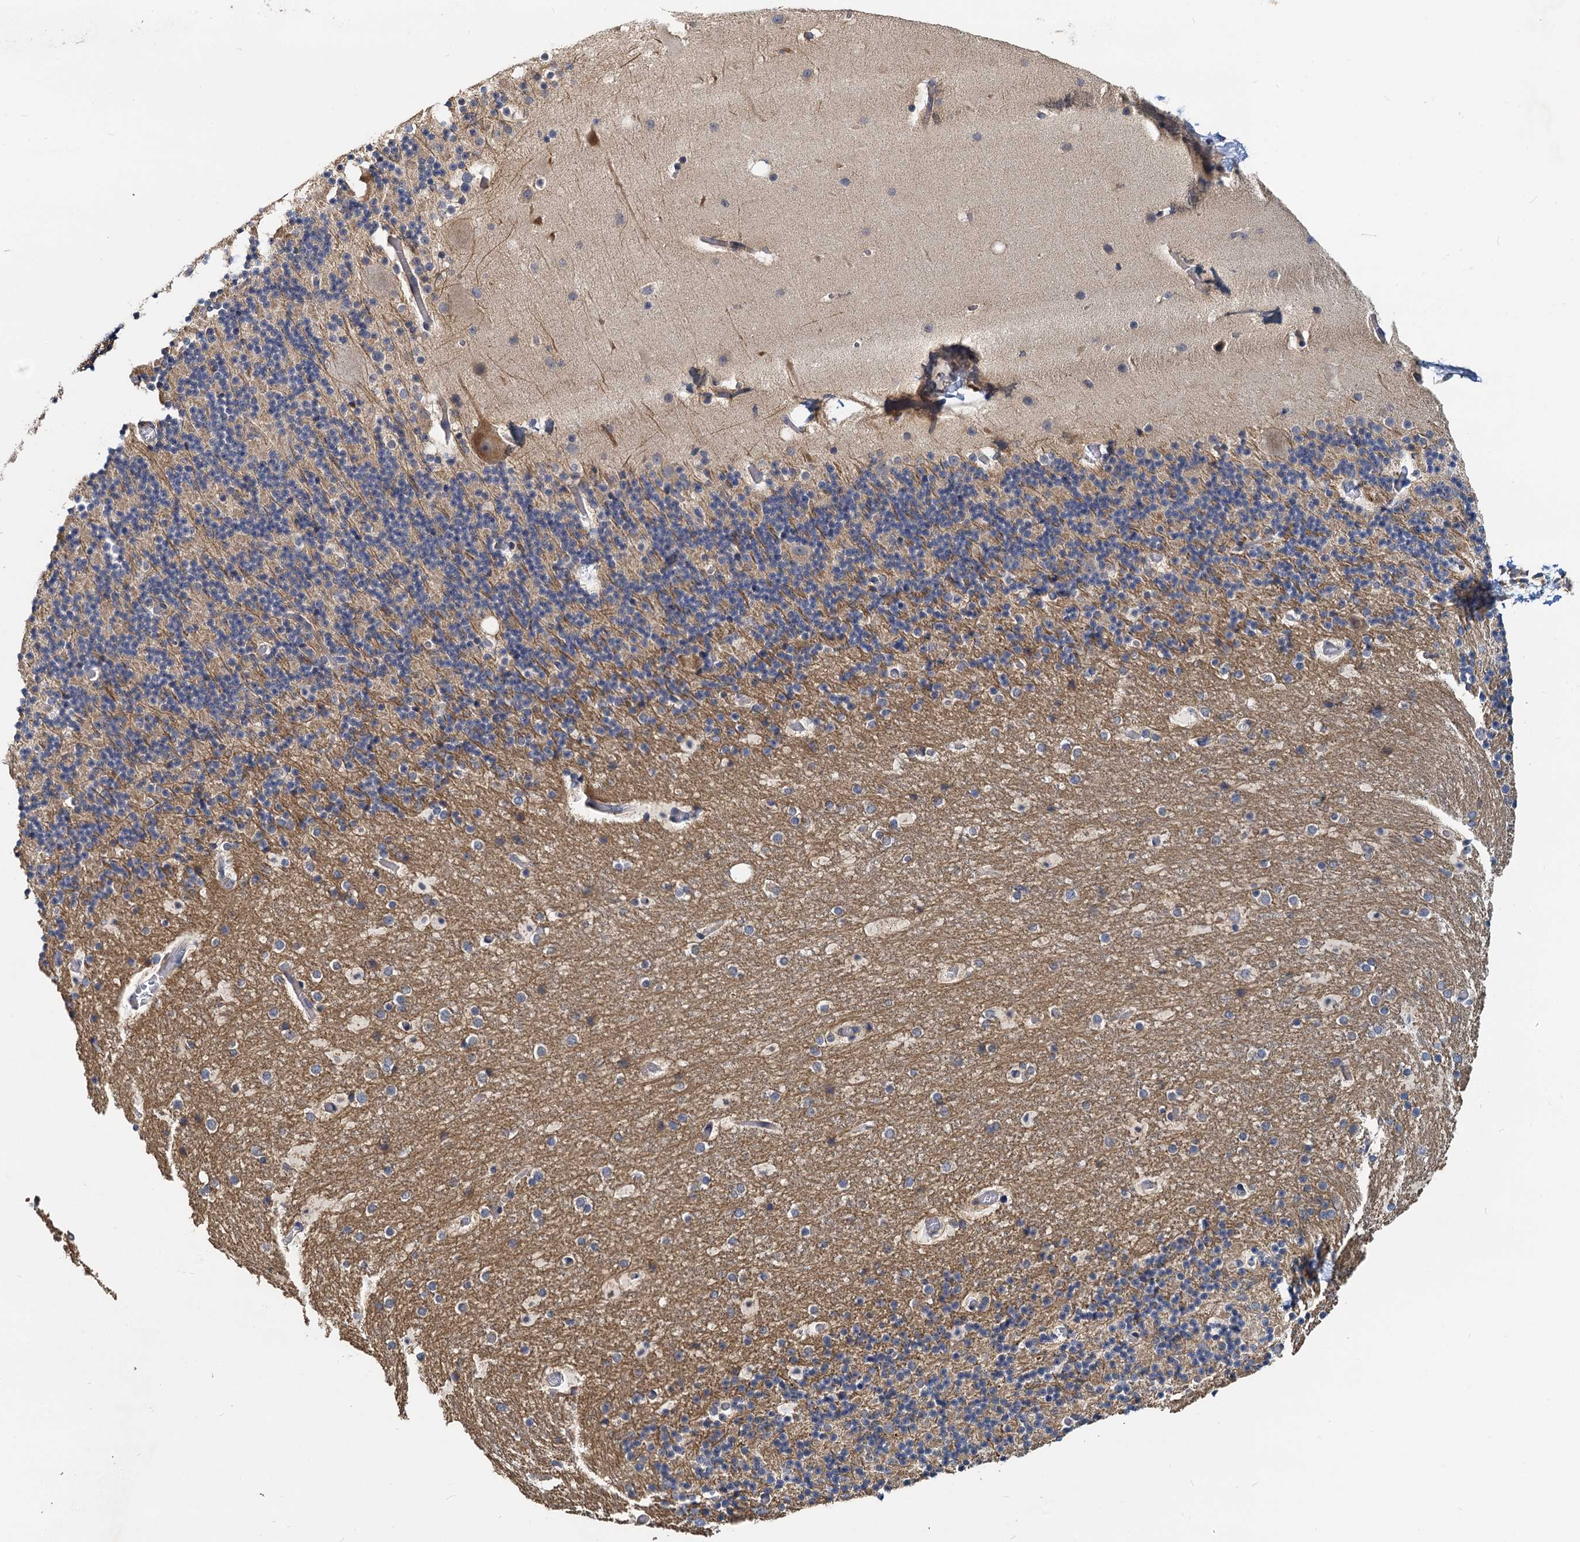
{"staining": {"intensity": "moderate", "quantity": "<25%", "location": "cytoplasmic/membranous"}, "tissue": "cerebellum", "cell_type": "Cells in granular layer", "image_type": "normal", "snomed": [{"axis": "morphology", "description": "Normal tissue, NOS"}, {"axis": "topography", "description": "Cerebellum"}], "caption": "A brown stain labels moderate cytoplasmic/membranous expression of a protein in cells in granular layer of unremarkable cerebellum. (DAB IHC, brown staining for protein, blue staining for nuclei).", "gene": "NKAPD1", "patient": {"sex": "male", "age": 57}}